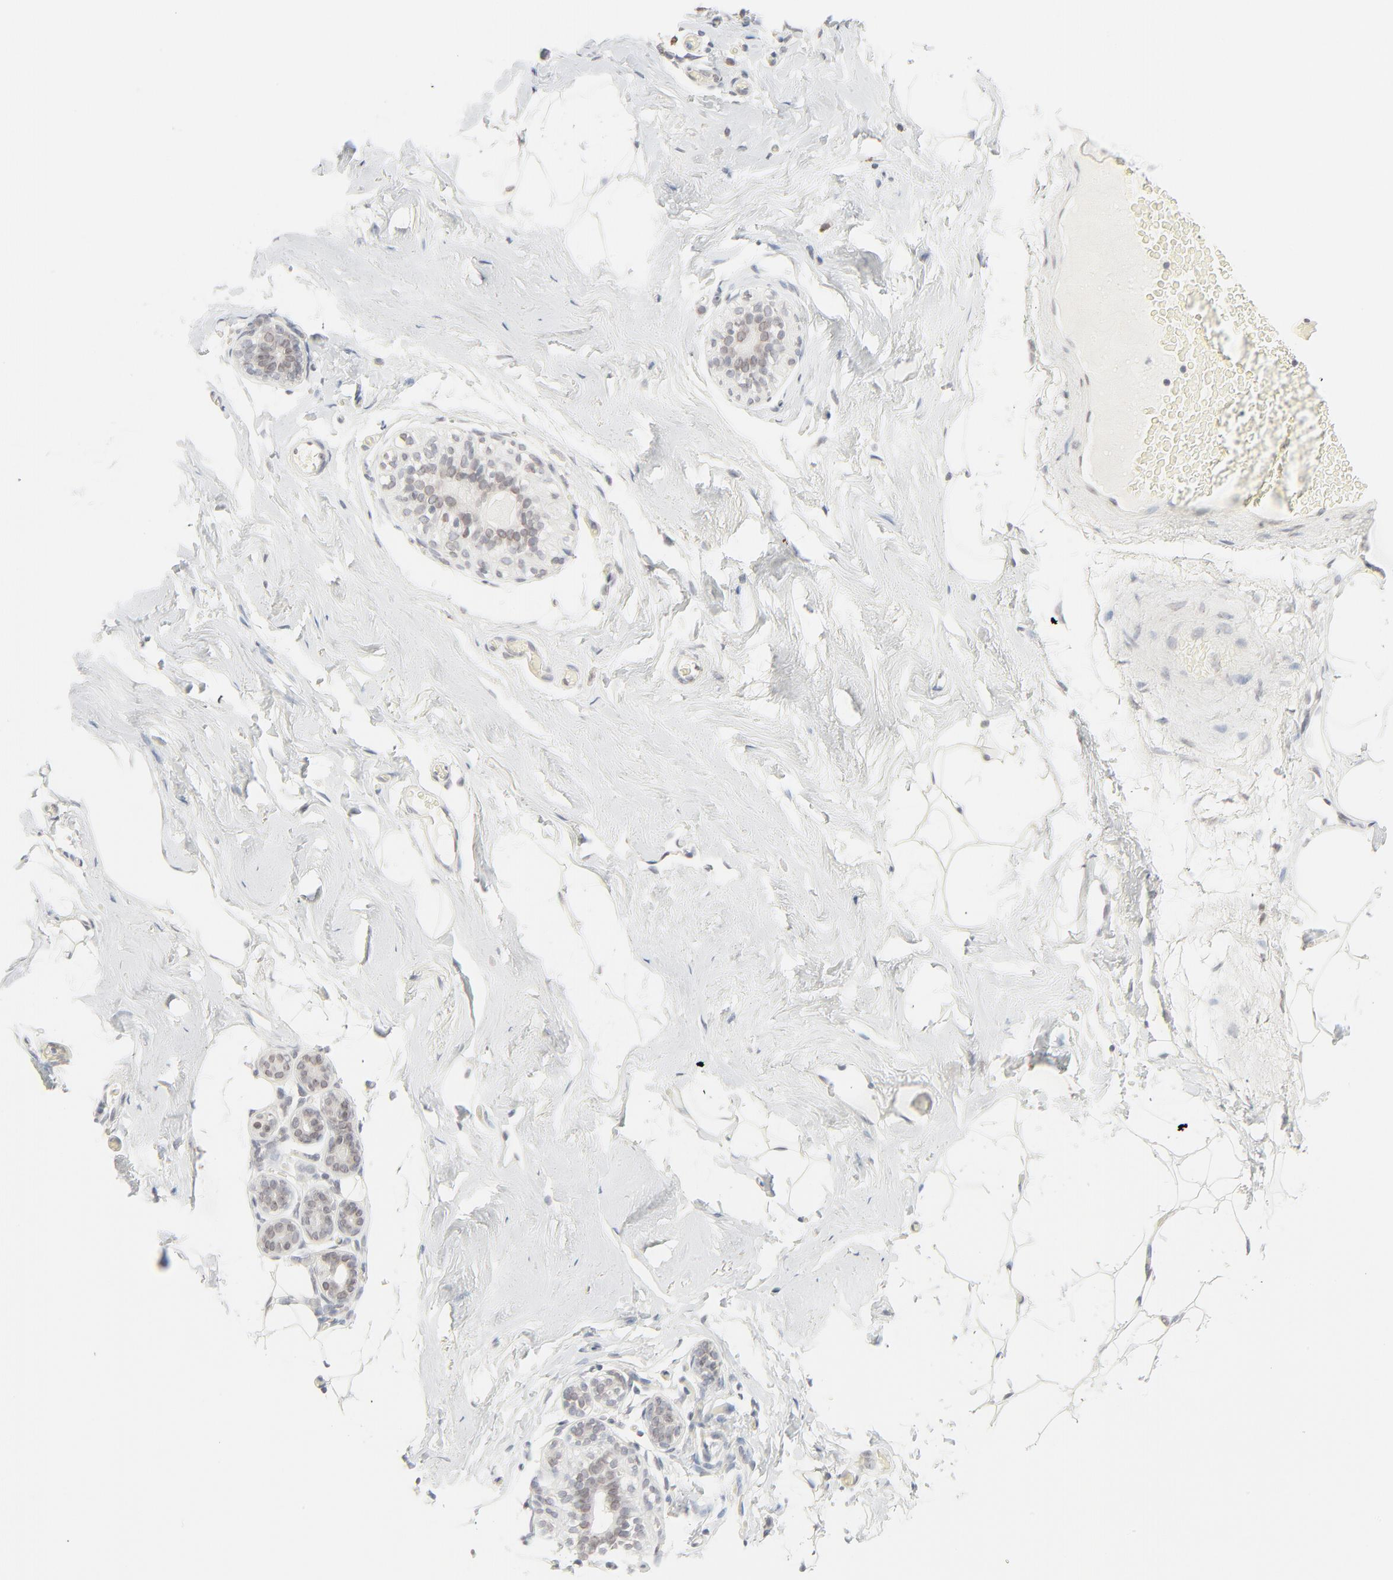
{"staining": {"intensity": "weak", "quantity": ">75%", "location": "nuclear"}, "tissue": "breast", "cell_type": "Adipocytes", "image_type": "normal", "snomed": [{"axis": "morphology", "description": "Normal tissue, NOS"}, {"axis": "topography", "description": "Breast"}, {"axis": "topography", "description": "Soft tissue"}], "caption": "A high-resolution micrograph shows immunohistochemistry staining of benign breast, which exhibits weak nuclear positivity in approximately >75% of adipocytes.", "gene": "MAD1L1", "patient": {"sex": "female", "age": 75}}